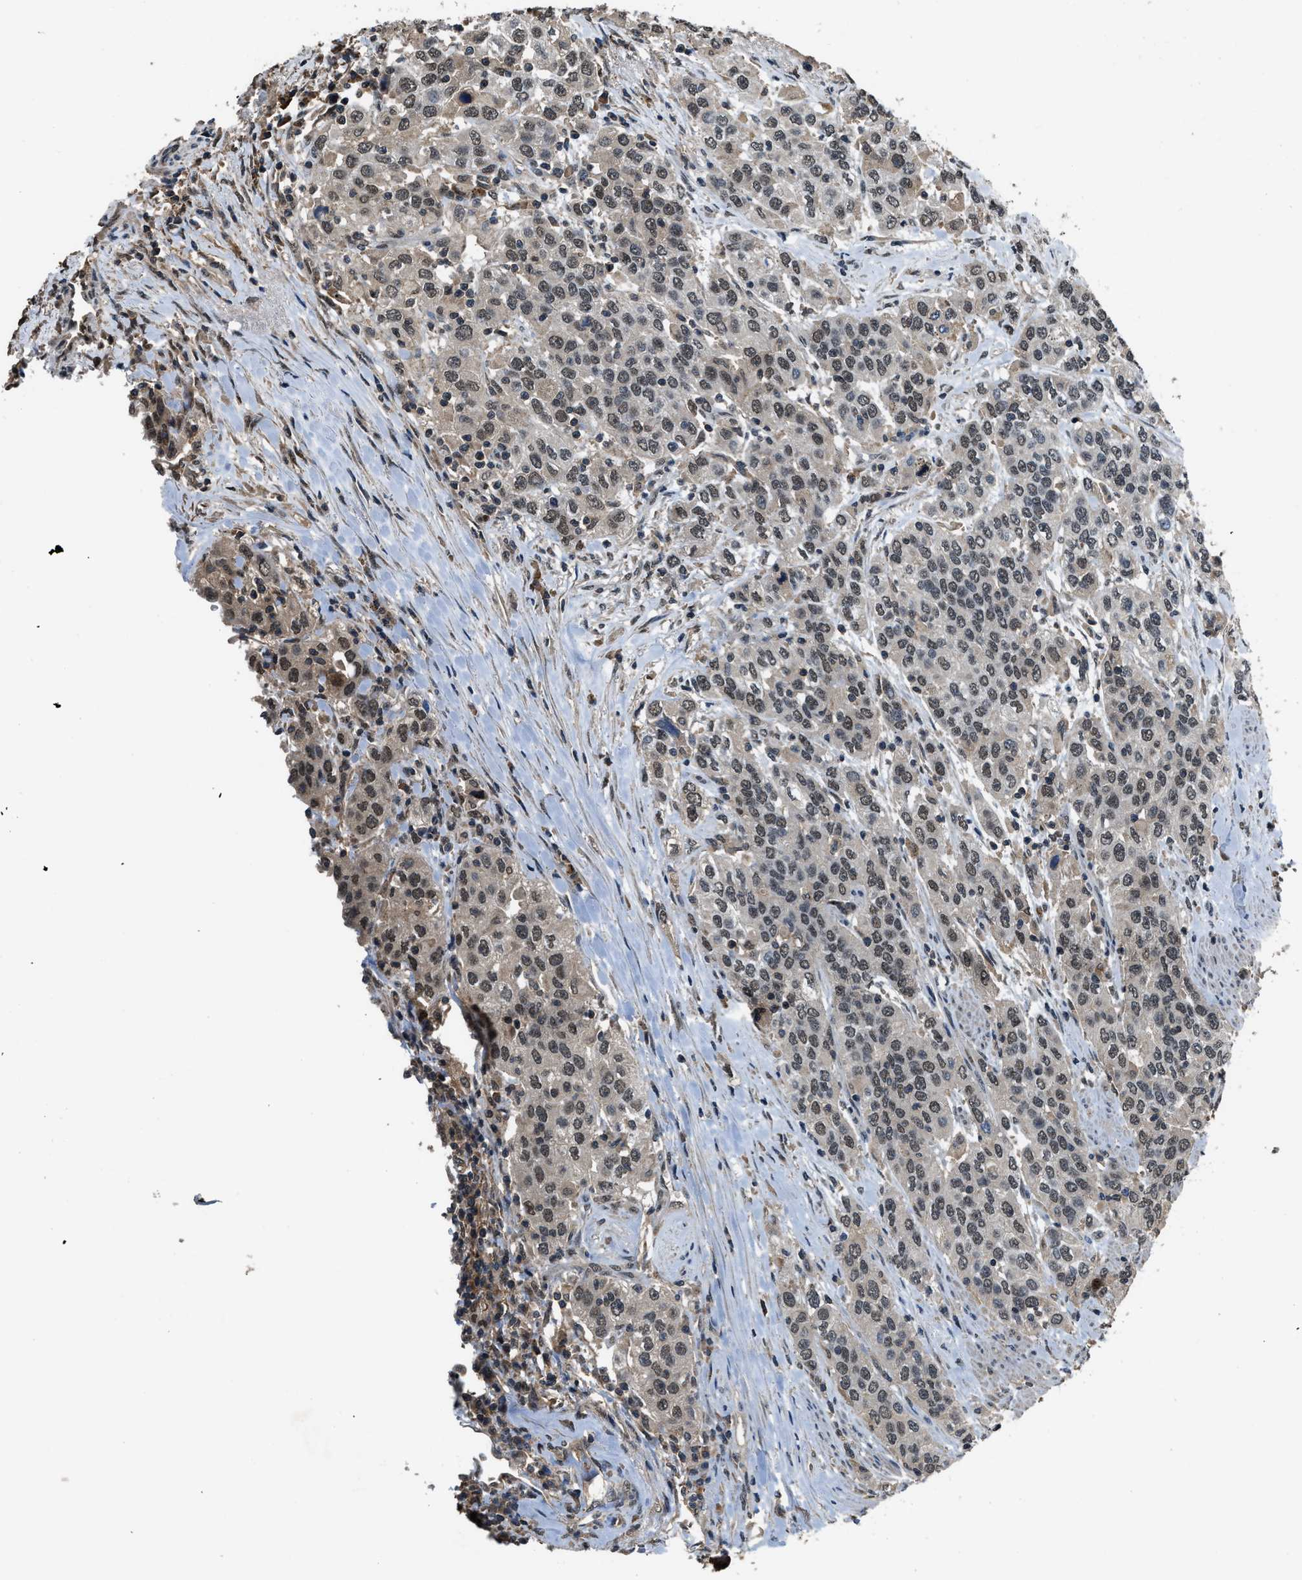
{"staining": {"intensity": "moderate", "quantity": "25%-75%", "location": "nuclear"}, "tissue": "urothelial cancer", "cell_type": "Tumor cells", "image_type": "cancer", "snomed": [{"axis": "morphology", "description": "Urothelial carcinoma, High grade"}, {"axis": "topography", "description": "Urinary bladder"}], "caption": "Moderate nuclear expression for a protein is identified in approximately 25%-75% of tumor cells of urothelial cancer using immunohistochemistry (IHC).", "gene": "SLC15A4", "patient": {"sex": "female", "age": 80}}